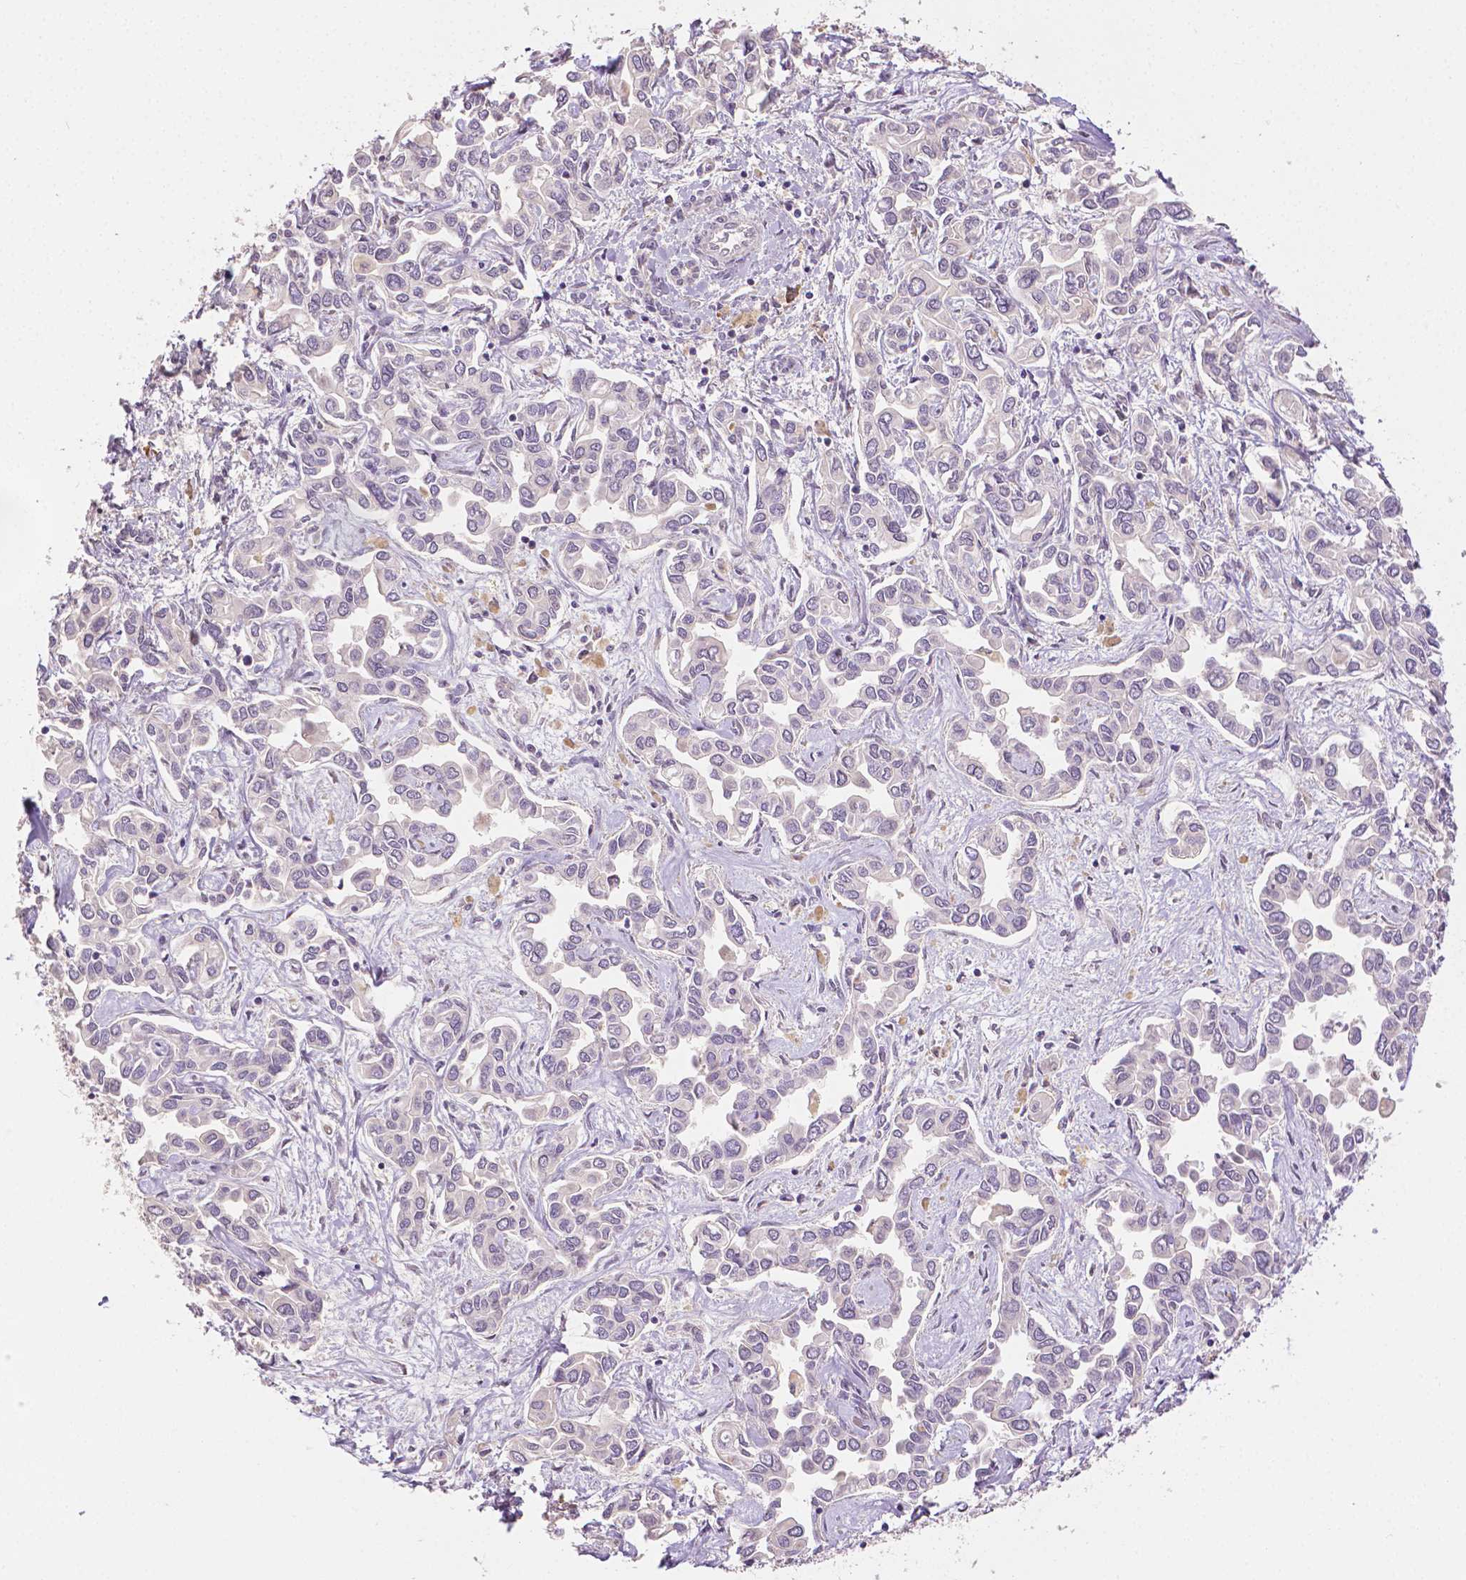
{"staining": {"intensity": "negative", "quantity": "none", "location": "none"}, "tissue": "liver cancer", "cell_type": "Tumor cells", "image_type": "cancer", "snomed": [{"axis": "morphology", "description": "Cholangiocarcinoma"}, {"axis": "topography", "description": "Liver"}], "caption": "Immunohistochemical staining of human liver cancer demonstrates no significant expression in tumor cells.", "gene": "TGM1", "patient": {"sex": "female", "age": 64}}